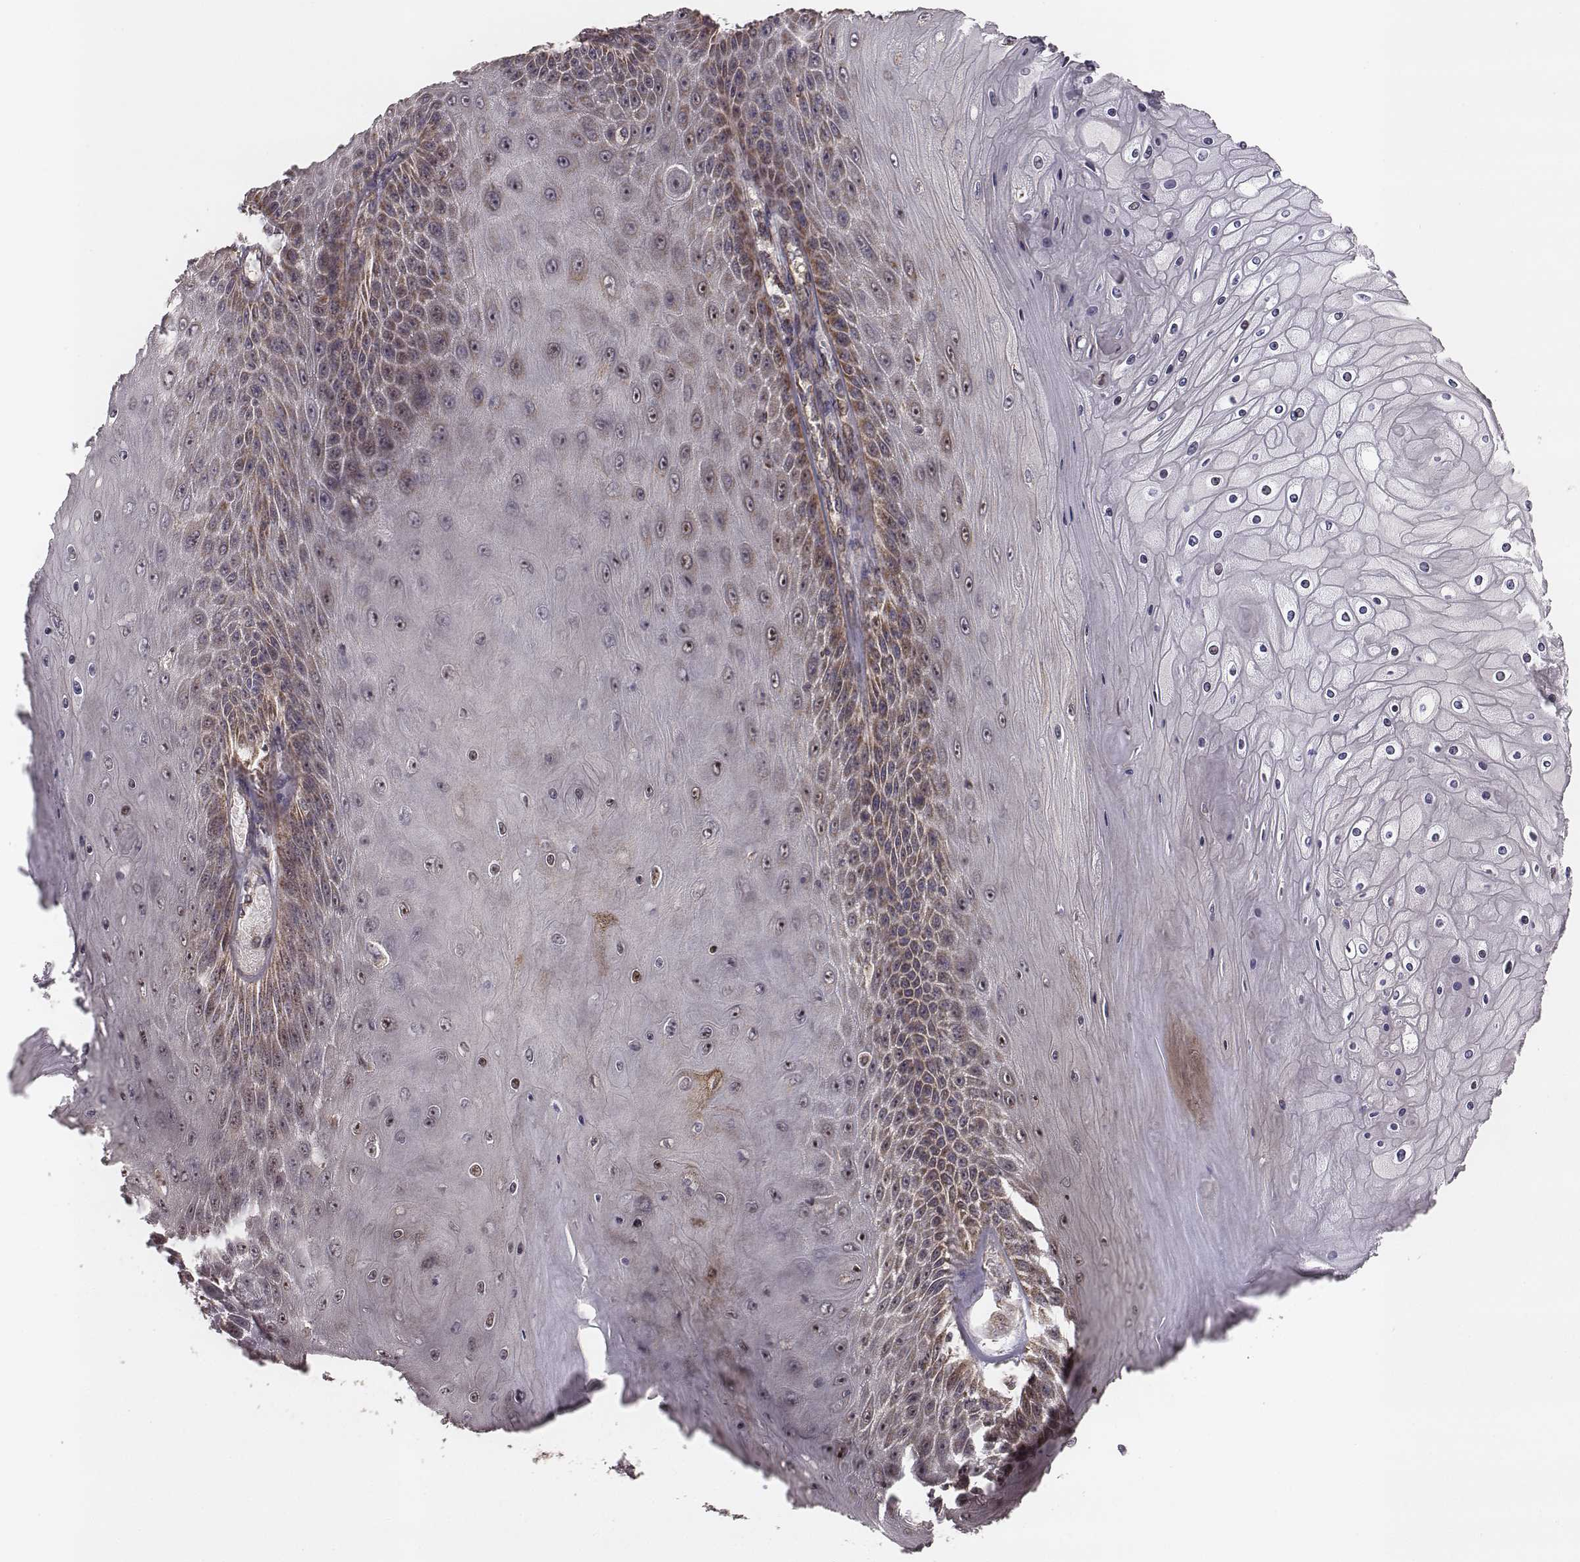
{"staining": {"intensity": "moderate", "quantity": "<25%", "location": "cytoplasmic/membranous"}, "tissue": "skin cancer", "cell_type": "Tumor cells", "image_type": "cancer", "snomed": [{"axis": "morphology", "description": "Squamous cell carcinoma, NOS"}, {"axis": "topography", "description": "Skin"}], "caption": "High-power microscopy captured an immunohistochemistry (IHC) micrograph of skin cancer, revealing moderate cytoplasmic/membranous positivity in about <25% of tumor cells.", "gene": "ZDHHC21", "patient": {"sex": "male", "age": 62}}